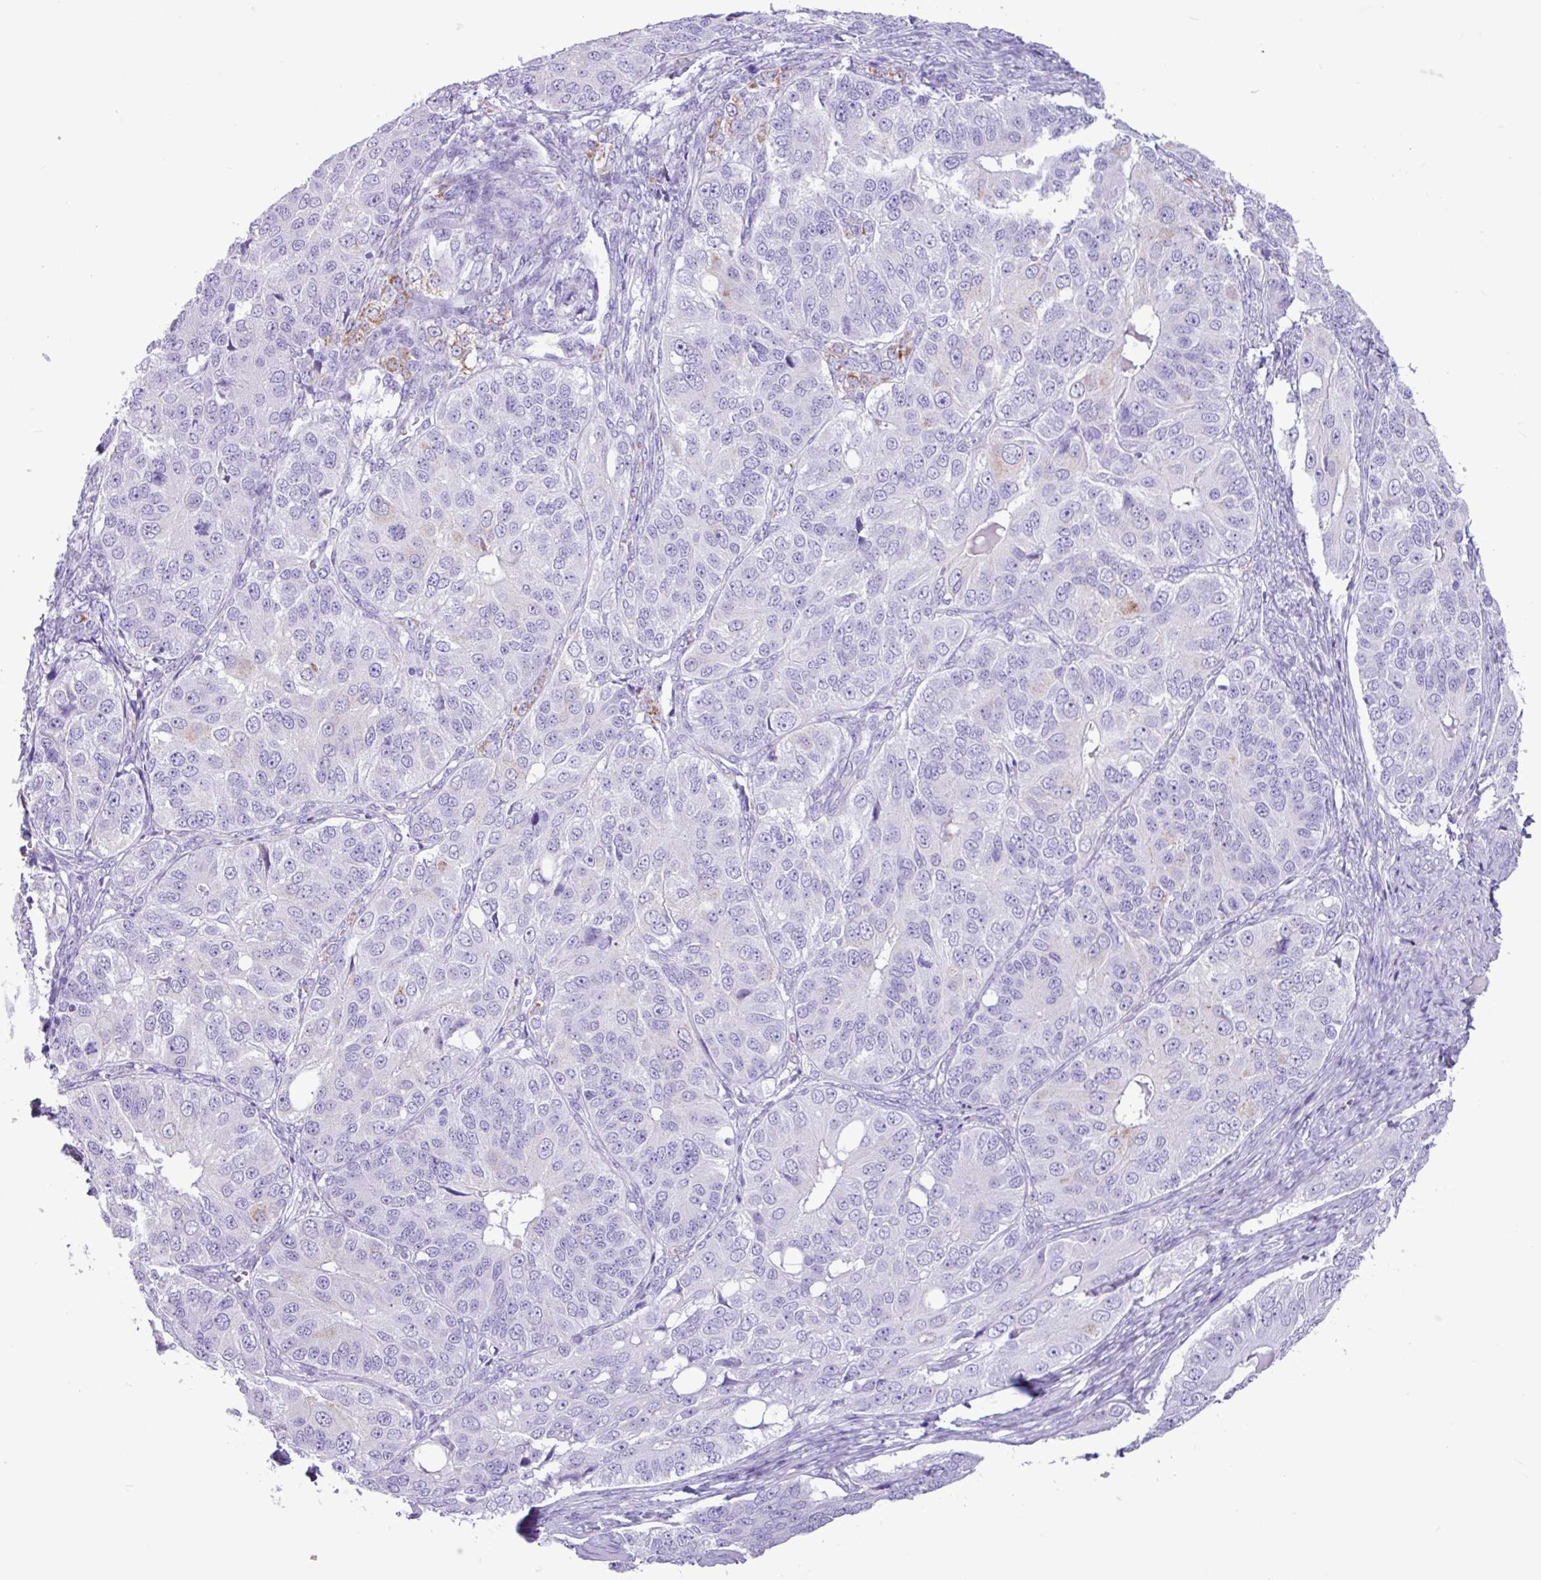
{"staining": {"intensity": "negative", "quantity": "none", "location": "none"}, "tissue": "ovarian cancer", "cell_type": "Tumor cells", "image_type": "cancer", "snomed": [{"axis": "morphology", "description": "Carcinoma, endometroid"}, {"axis": "topography", "description": "Ovary"}], "caption": "Tumor cells show no significant expression in ovarian endometroid carcinoma.", "gene": "CKMT2", "patient": {"sex": "female", "age": 51}}